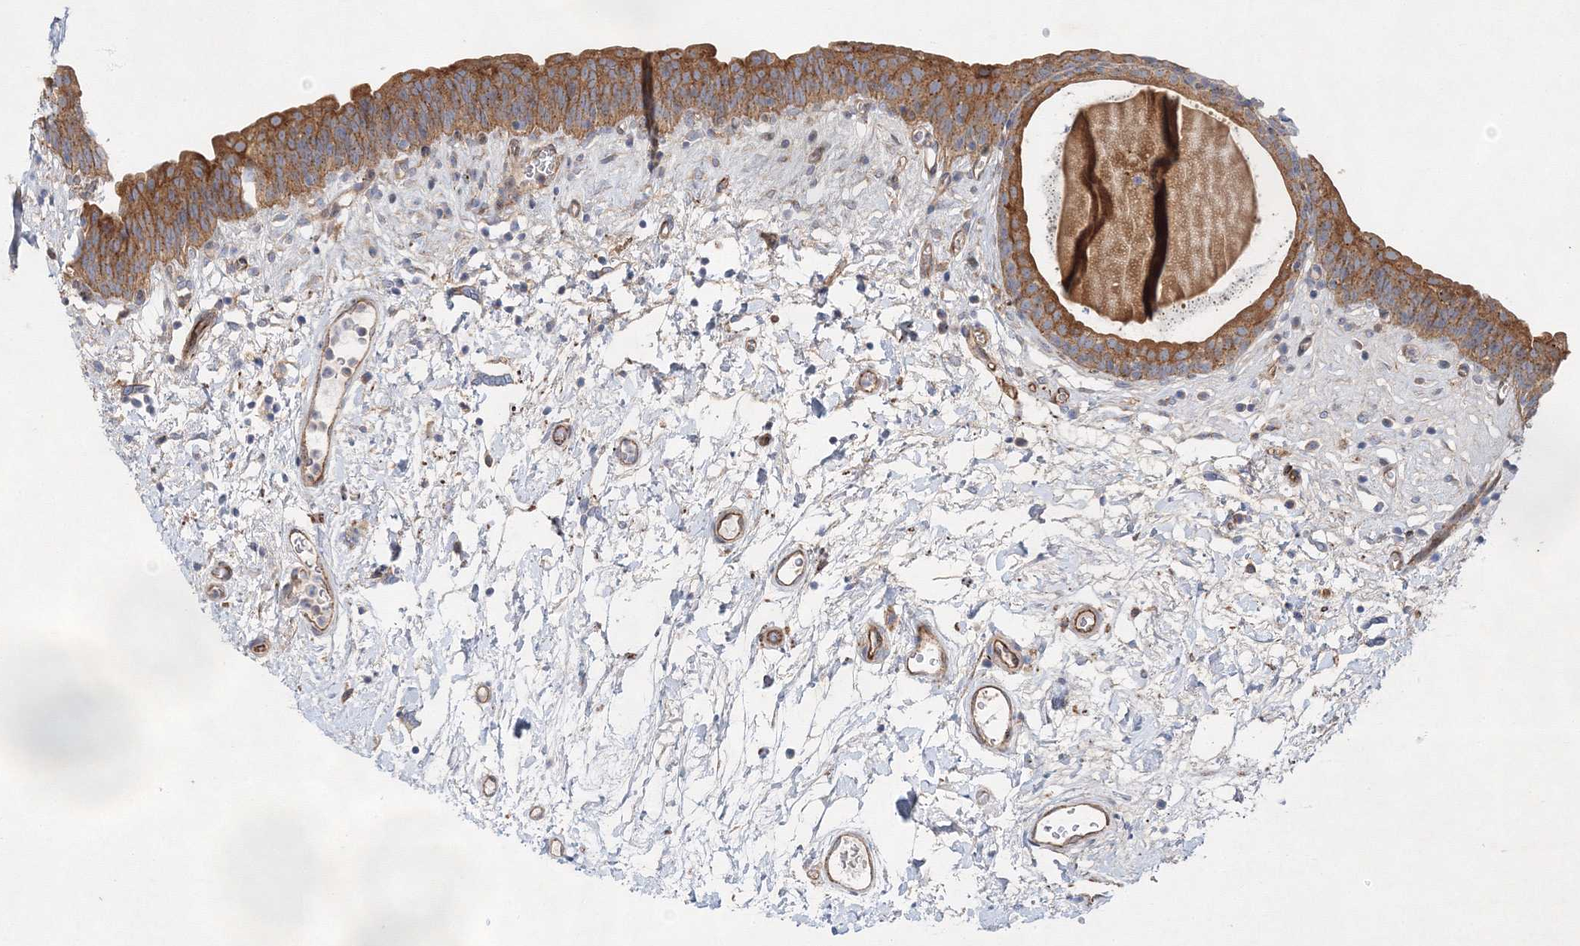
{"staining": {"intensity": "moderate", "quantity": ">75%", "location": "cytoplasmic/membranous"}, "tissue": "urinary bladder", "cell_type": "Urothelial cells", "image_type": "normal", "snomed": [{"axis": "morphology", "description": "Normal tissue, NOS"}, {"axis": "topography", "description": "Urinary bladder"}], "caption": "Immunohistochemical staining of benign urinary bladder displays moderate cytoplasmic/membranous protein positivity in about >75% of urothelial cells. (IHC, brightfield microscopy, high magnification).", "gene": "ZFYVE16", "patient": {"sex": "male", "age": 83}}